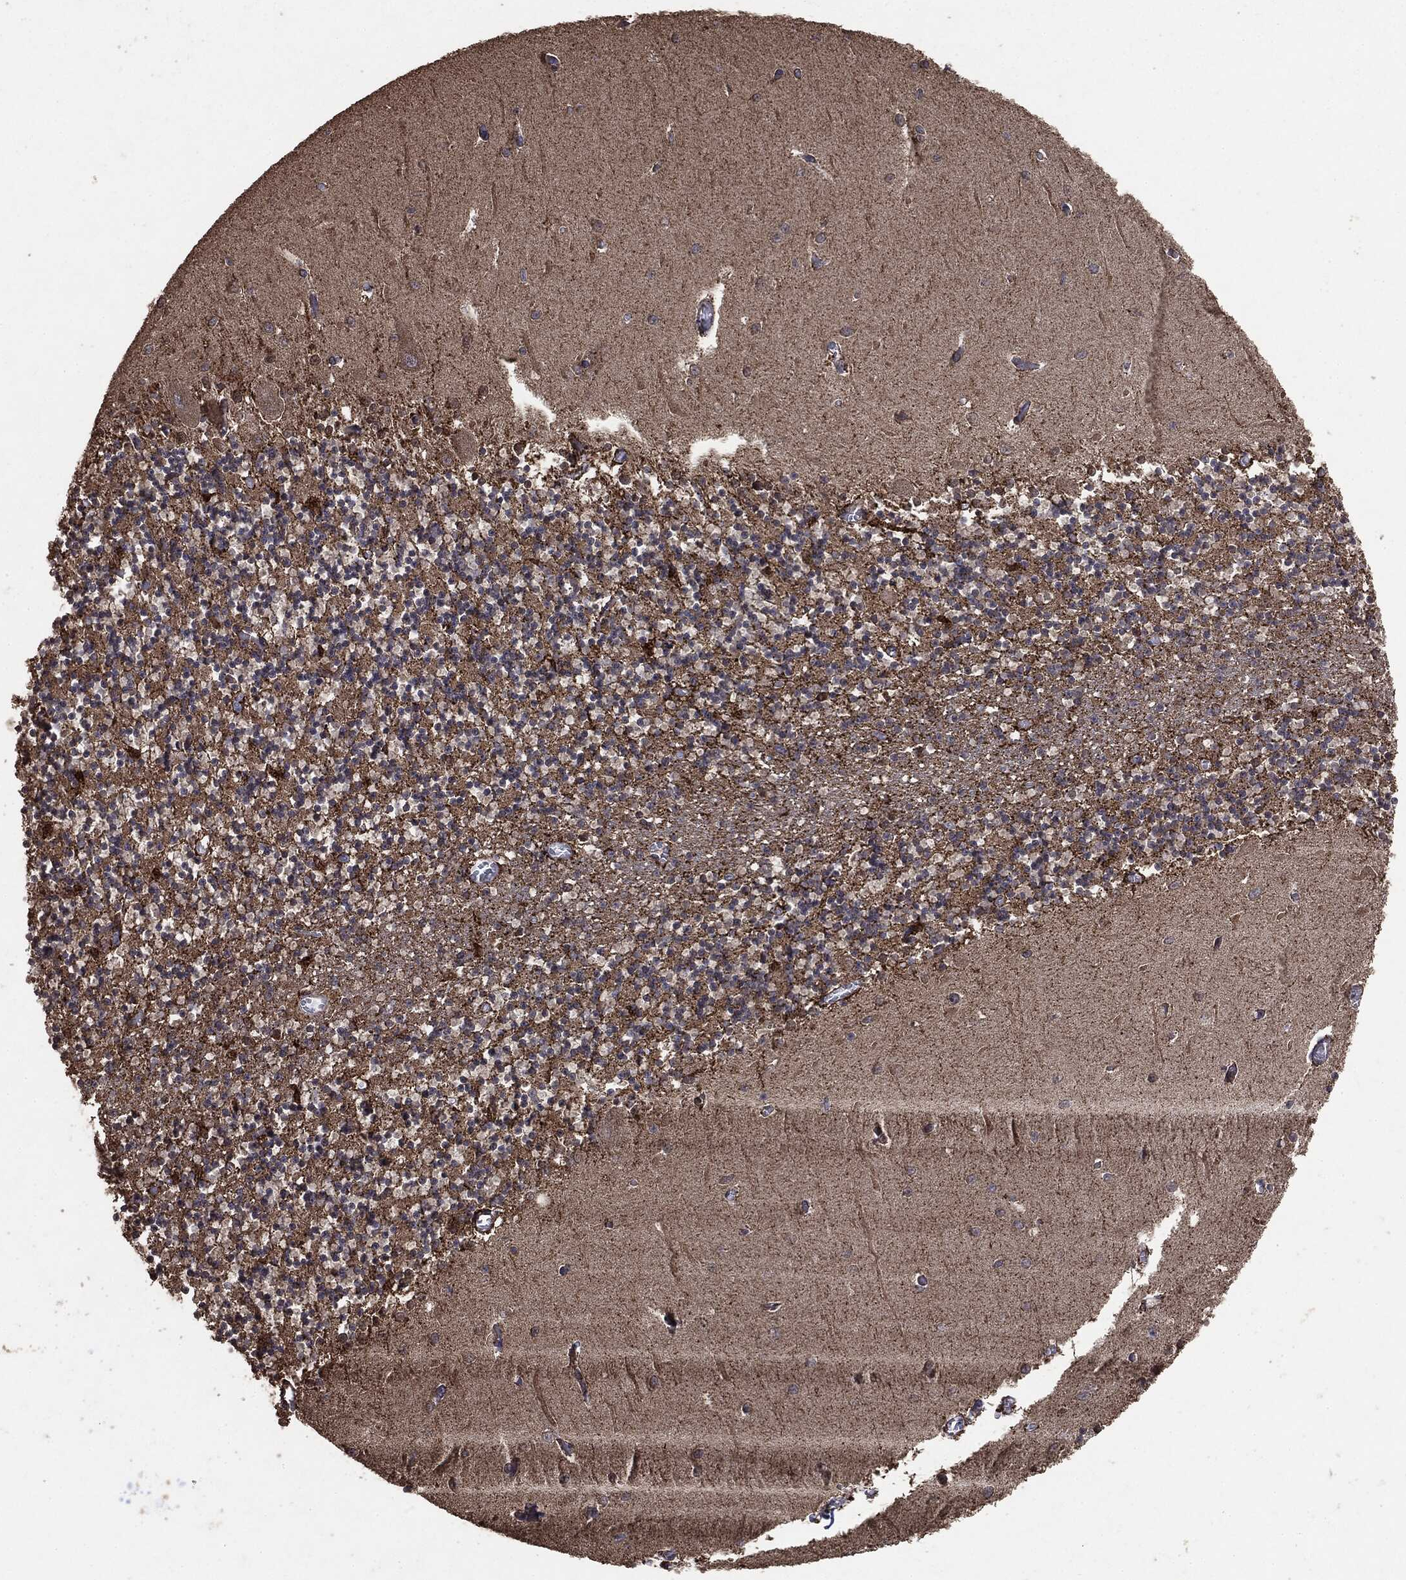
{"staining": {"intensity": "negative", "quantity": "none", "location": "none"}, "tissue": "cerebellum", "cell_type": "Cells in granular layer", "image_type": "normal", "snomed": [{"axis": "morphology", "description": "Normal tissue, NOS"}, {"axis": "topography", "description": "Cerebellum"}], "caption": "Micrograph shows no significant protein positivity in cells in granular layer of benign cerebellum.", "gene": "MTOR", "patient": {"sex": "female", "age": 64}}